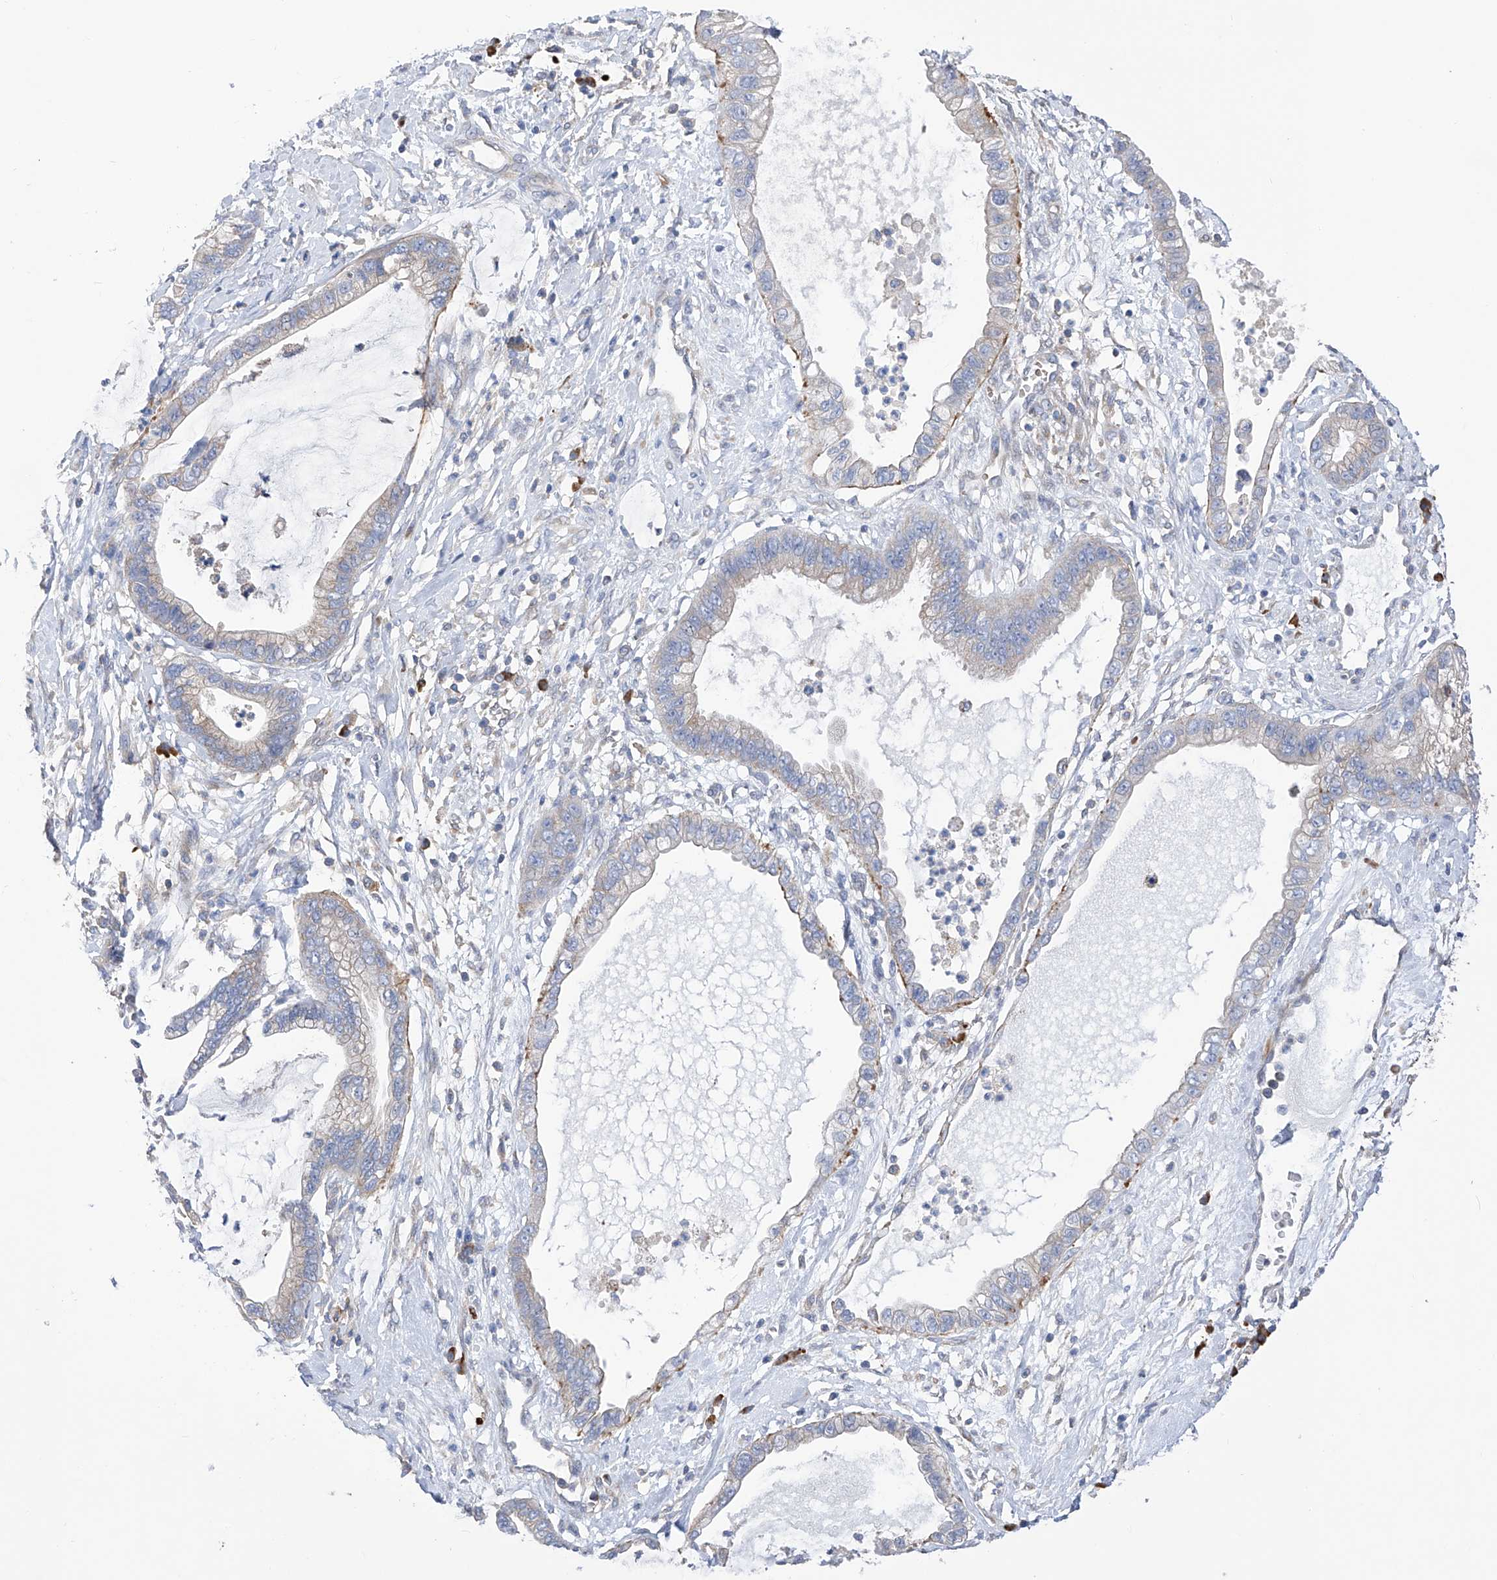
{"staining": {"intensity": "weak", "quantity": "<25%", "location": "cytoplasmic/membranous"}, "tissue": "cervical cancer", "cell_type": "Tumor cells", "image_type": "cancer", "snomed": [{"axis": "morphology", "description": "Adenocarcinoma, NOS"}, {"axis": "topography", "description": "Cervix"}], "caption": "Immunohistochemistry (IHC) histopathology image of cervical adenocarcinoma stained for a protein (brown), which shows no positivity in tumor cells.", "gene": "NFATC4", "patient": {"sex": "female", "age": 44}}